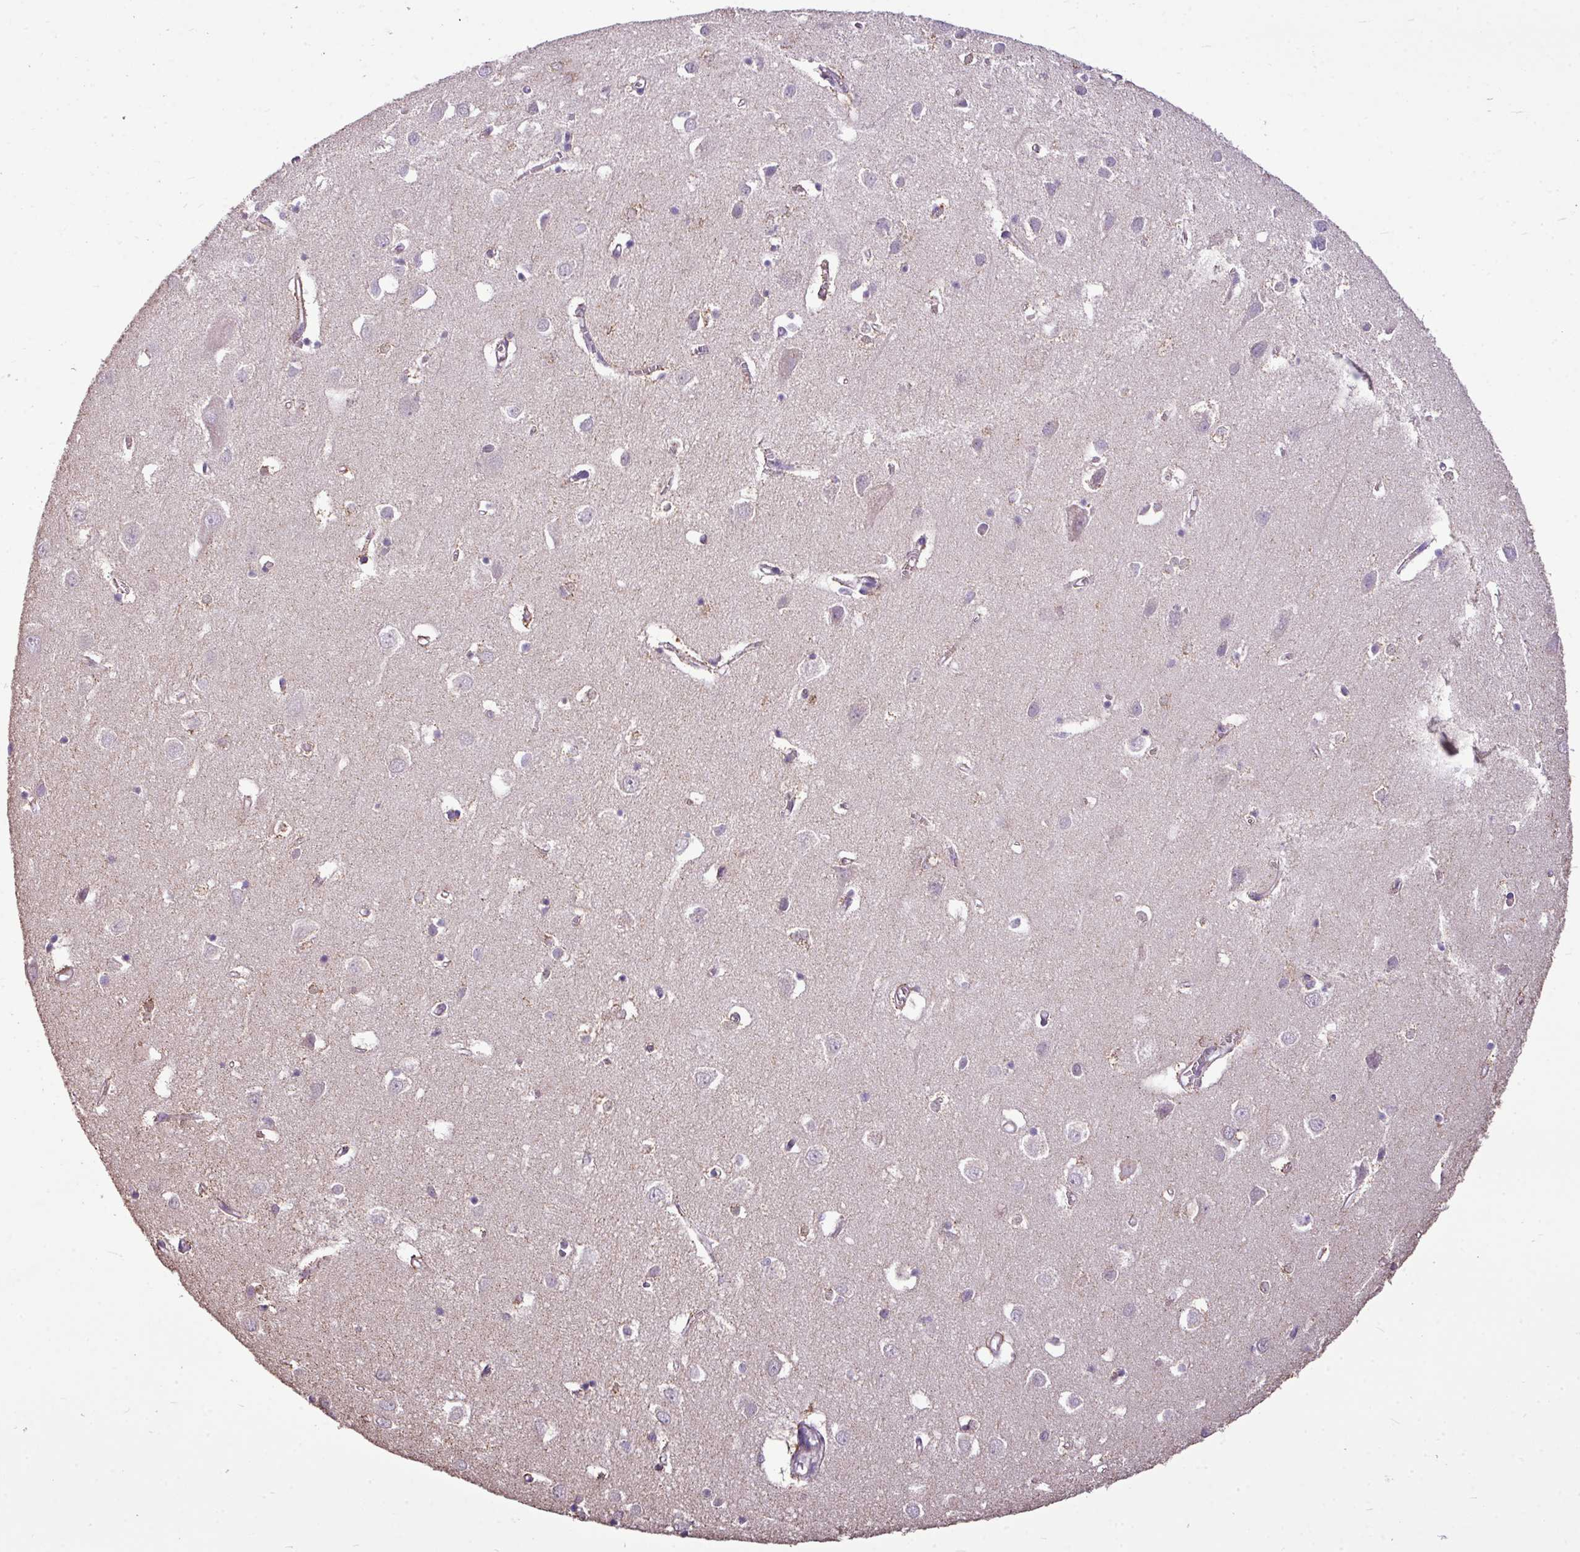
{"staining": {"intensity": "negative", "quantity": "none", "location": "none"}, "tissue": "cerebral cortex", "cell_type": "Endothelial cells", "image_type": "normal", "snomed": [{"axis": "morphology", "description": "Normal tissue, NOS"}, {"axis": "topography", "description": "Cerebral cortex"}], "caption": "The histopathology image shows no significant positivity in endothelial cells of cerebral cortex.", "gene": "ALDH2", "patient": {"sex": "male", "age": 70}}